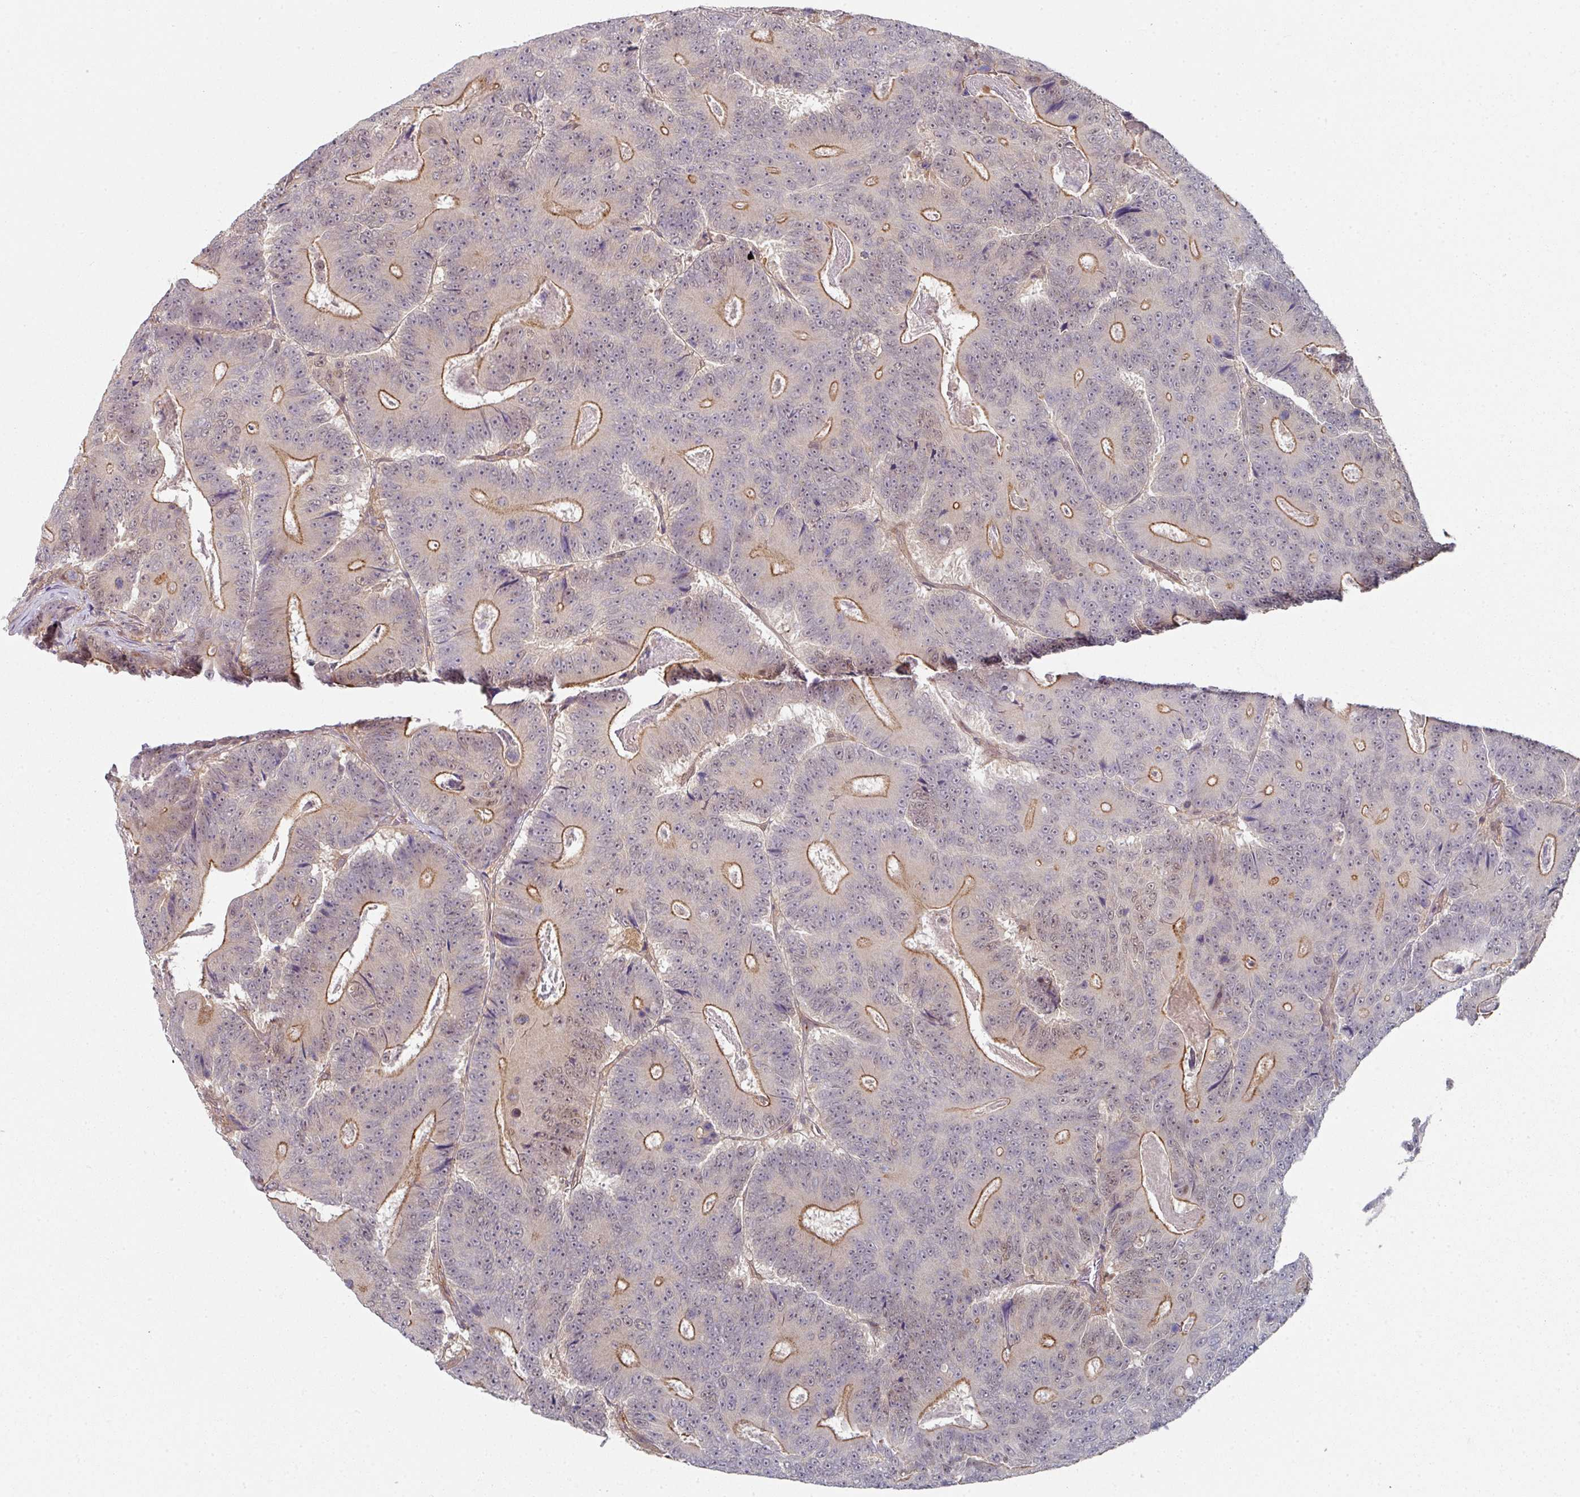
{"staining": {"intensity": "moderate", "quantity": "25%-75%", "location": "cytoplasmic/membranous"}, "tissue": "colorectal cancer", "cell_type": "Tumor cells", "image_type": "cancer", "snomed": [{"axis": "morphology", "description": "Adenocarcinoma, NOS"}, {"axis": "topography", "description": "Colon"}], "caption": "Human colorectal adenocarcinoma stained with a brown dye shows moderate cytoplasmic/membranous positive expression in approximately 25%-75% of tumor cells.", "gene": "PSME3IP1", "patient": {"sex": "male", "age": 83}}